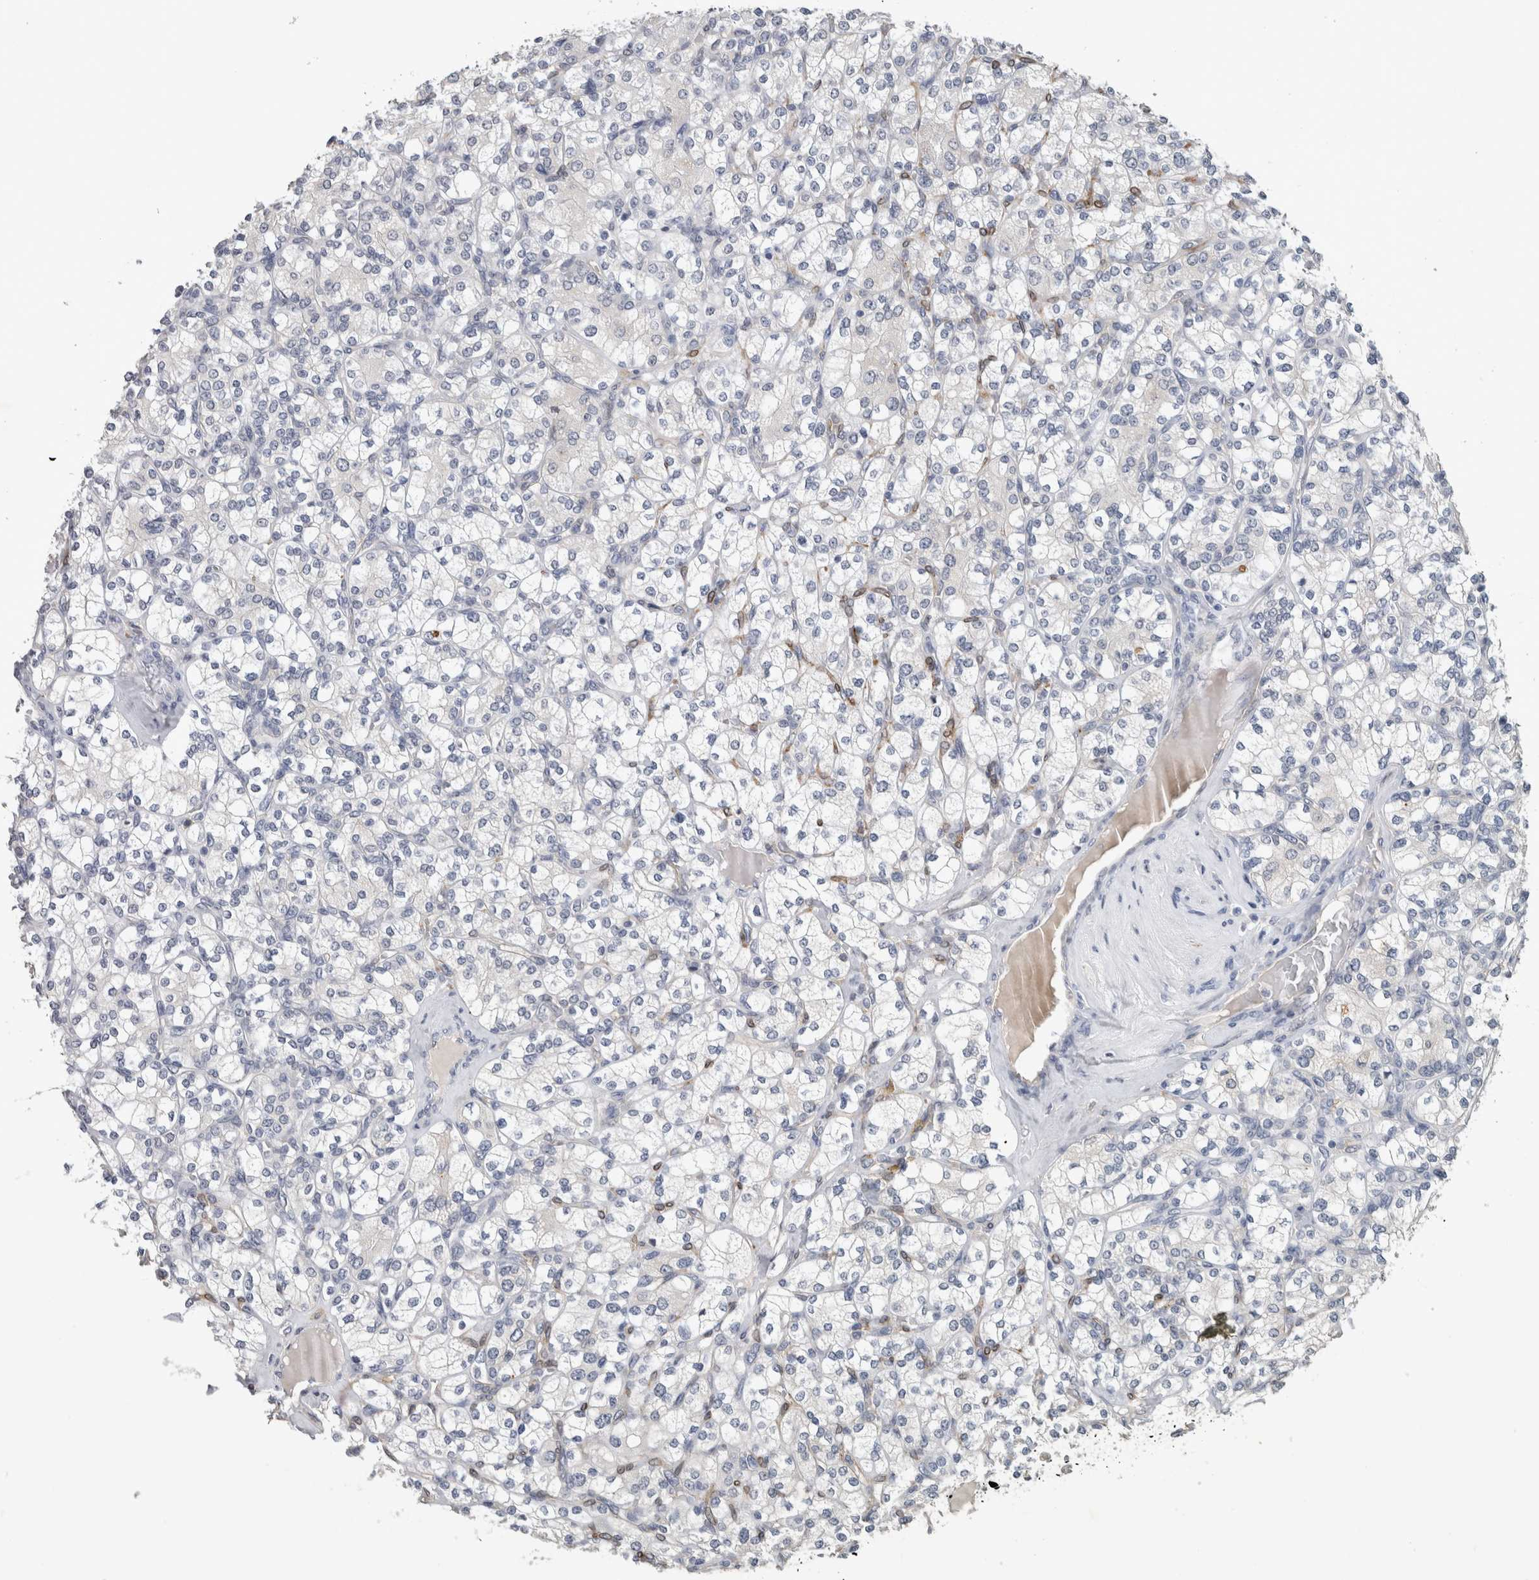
{"staining": {"intensity": "negative", "quantity": "none", "location": "none"}, "tissue": "renal cancer", "cell_type": "Tumor cells", "image_type": "cancer", "snomed": [{"axis": "morphology", "description": "Adenocarcinoma, NOS"}, {"axis": "topography", "description": "Kidney"}], "caption": "Tumor cells are negative for protein expression in human renal cancer.", "gene": "PRXL2A", "patient": {"sex": "male", "age": 77}}